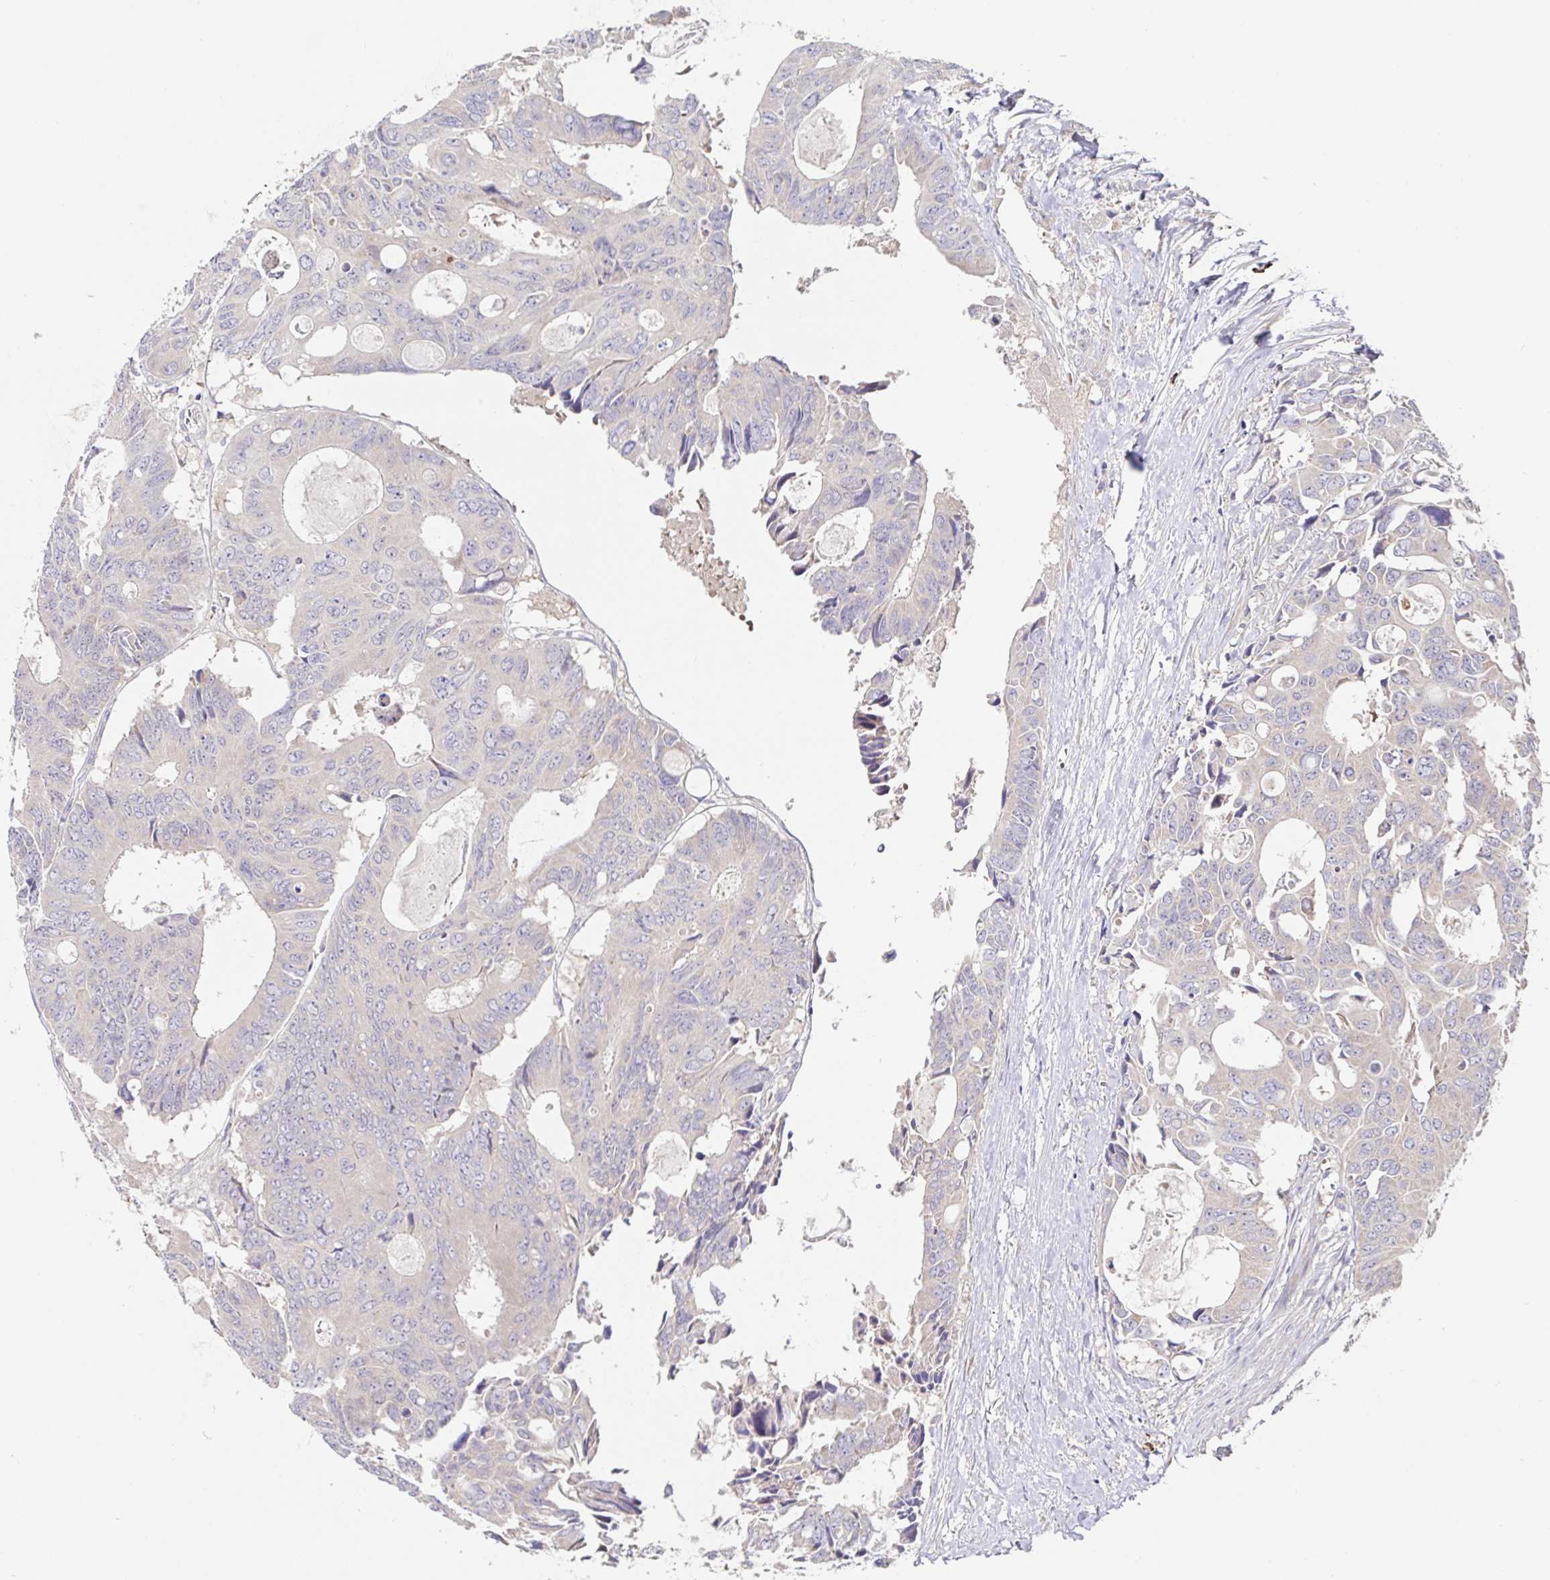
{"staining": {"intensity": "negative", "quantity": "none", "location": "none"}, "tissue": "colorectal cancer", "cell_type": "Tumor cells", "image_type": "cancer", "snomed": [{"axis": "morphology", "description": "Adenocarcinoma, NOS"}, {"axis": "topography", "description": "Rectum"}], "caption": "IHC of human colorectal cancer displays no staining in tumor cells.", "gene": "HAGH", "patient": {"sex": "male", "age": 76}}